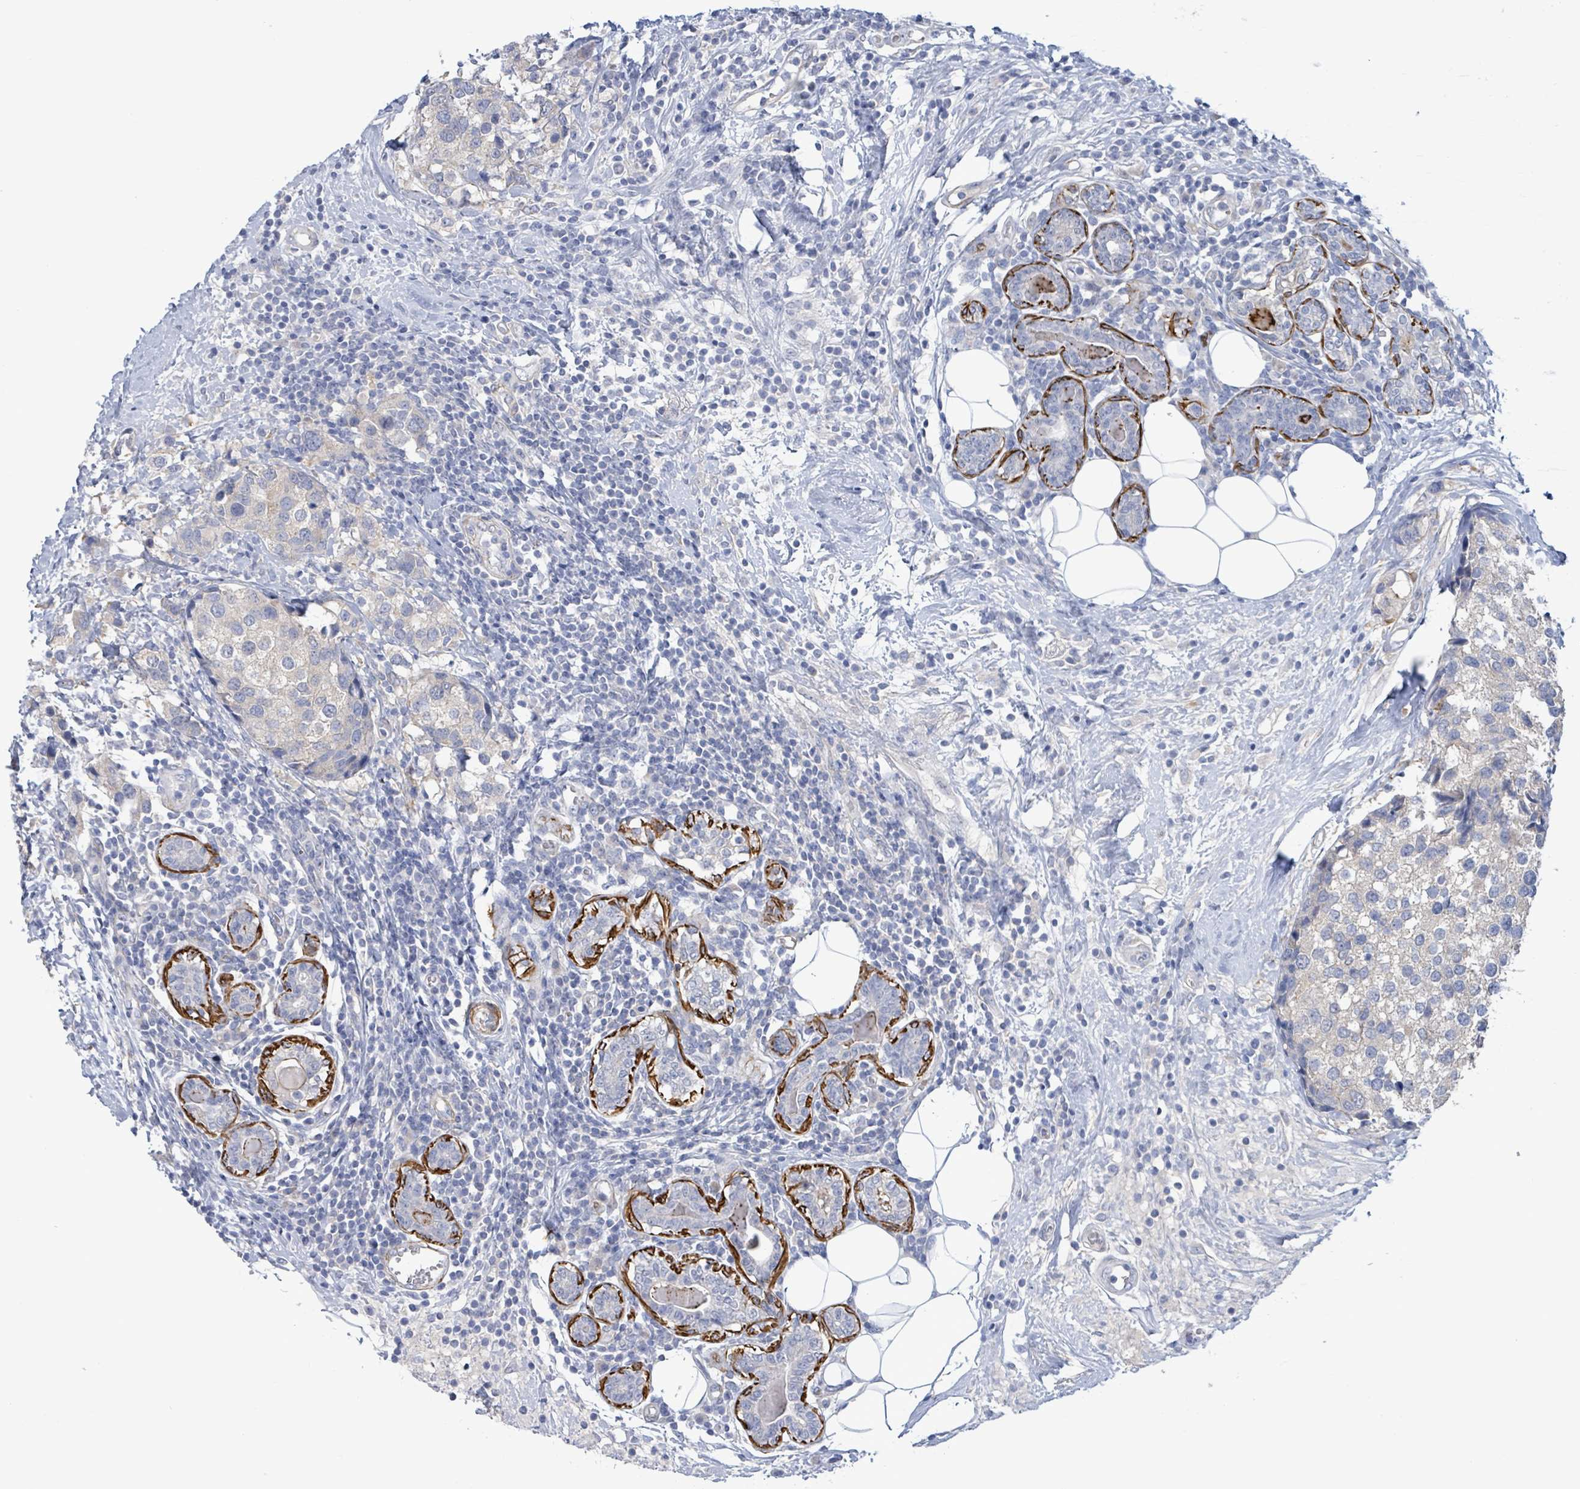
{"staining": {"intensity": "negative", "quantity": "none", "location": "none"}, "tissue": "breast cancer", "cell_type": "Tumor cells", "image_type": "cancer", "snomed": [{"axis": "morphology", "description": "Lobular carcinoma"}, {"axis": "topography", "description": "Breast"}], "caption": "Tumor cells are negative for protein expression in human breast cancer (lobular carcinoma).", "gene": "DMRTC1B", "patient": {"sex": "female", "age": 59}}